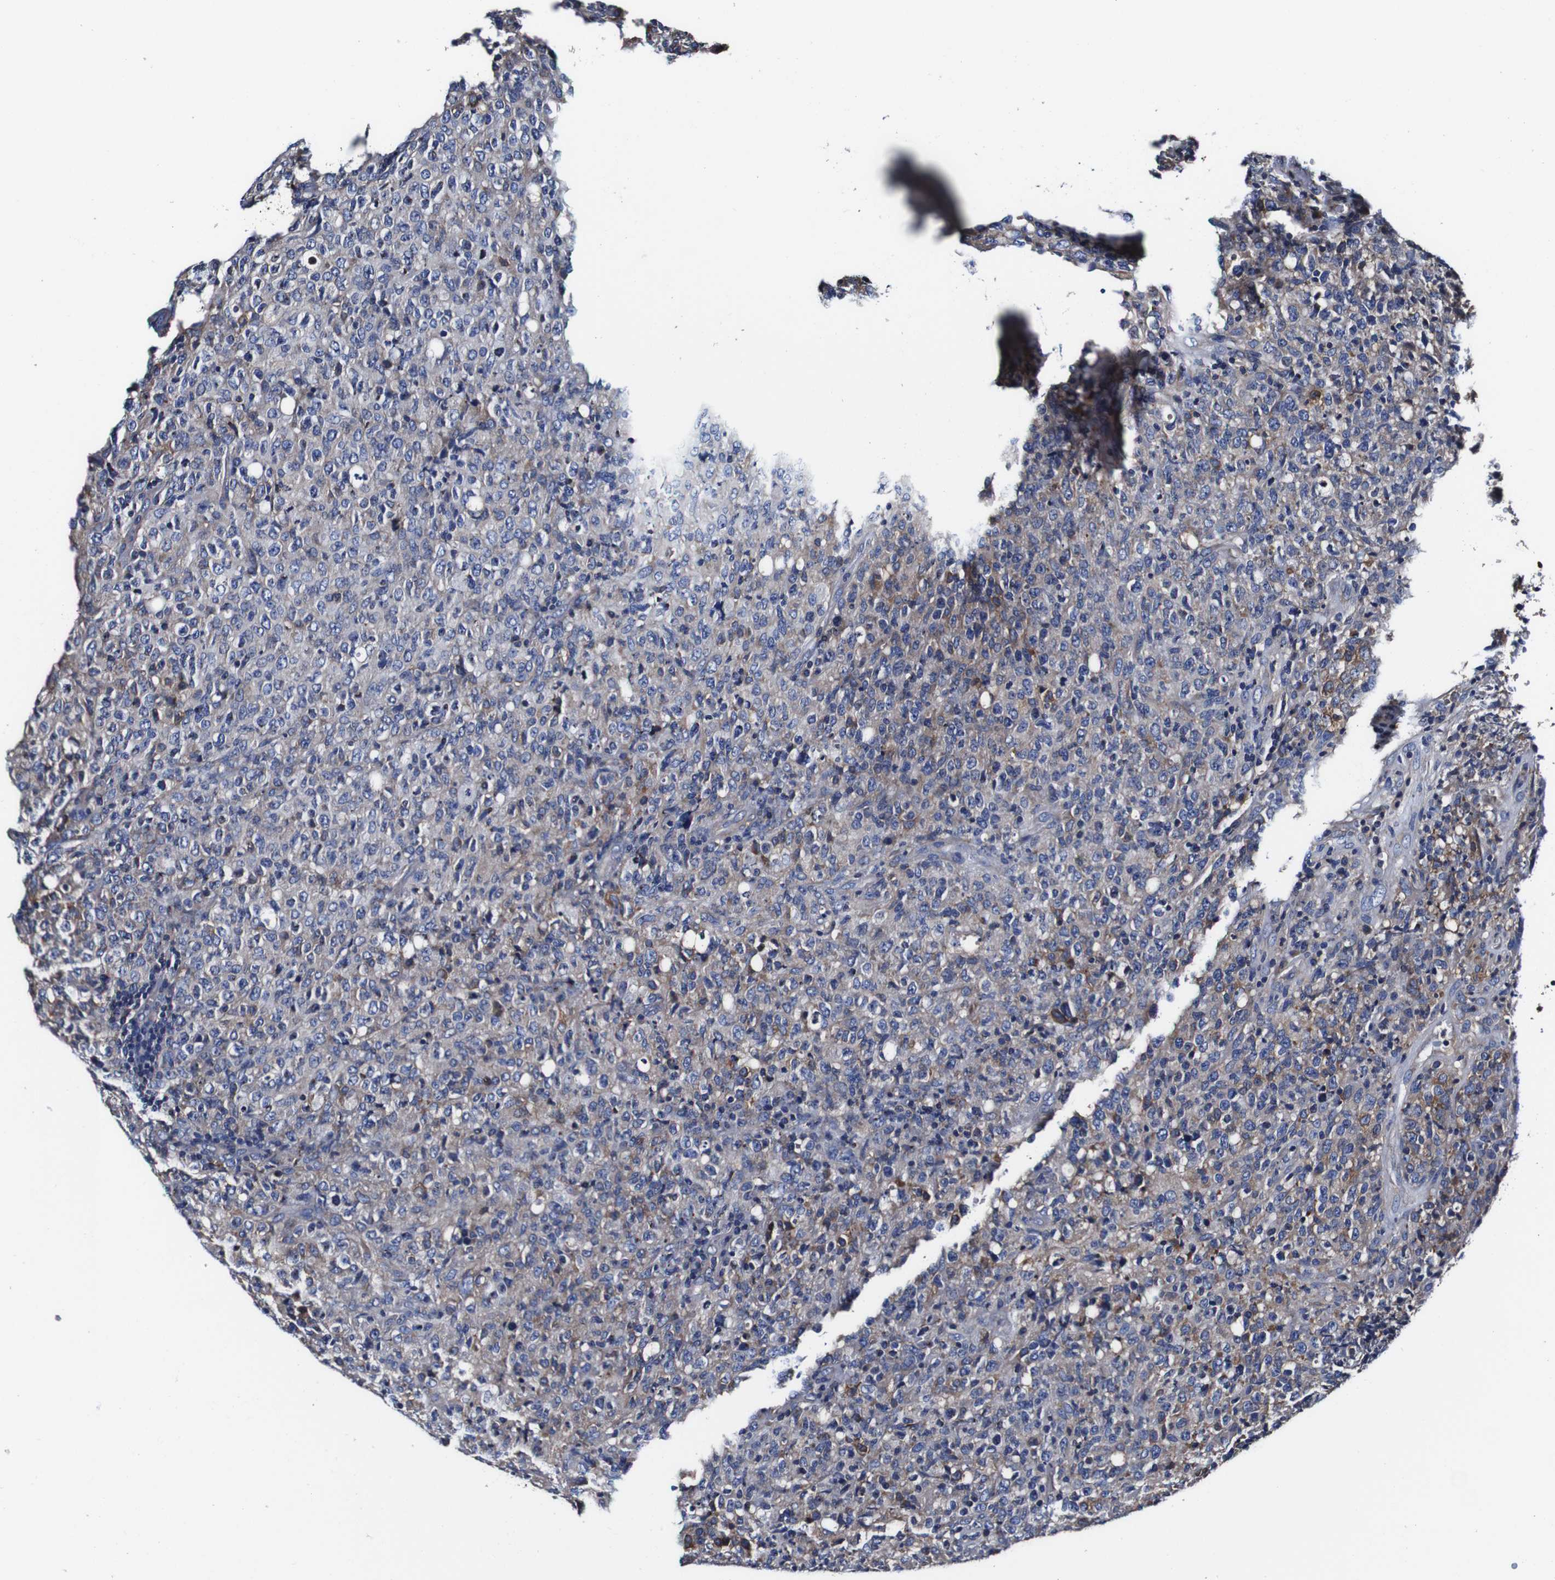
{"staining": {"intensity": "negative", "quantity": "none", "location": "none"}, "tissue": "lymphoma", "cell_type": "Tumor cells", "image_type": "cancer", "snomed": [{"axis": "morphology", "description": "Malignant lymphoma, non-Hodgkin's type, High grade"}, {"axis": "topography", "description": "Tonsil"}], "caption": "Immunohistochemistry image of neoplastic tissue: high-grade malignant lymphoma, non-Hodgkin's type stained with DAB (3,3'-diaminobenzidine) shows no significant protein staining in tumor cells.", "gene": "PDCD6IP", "patient": {"sex": "female", "age": 36}}